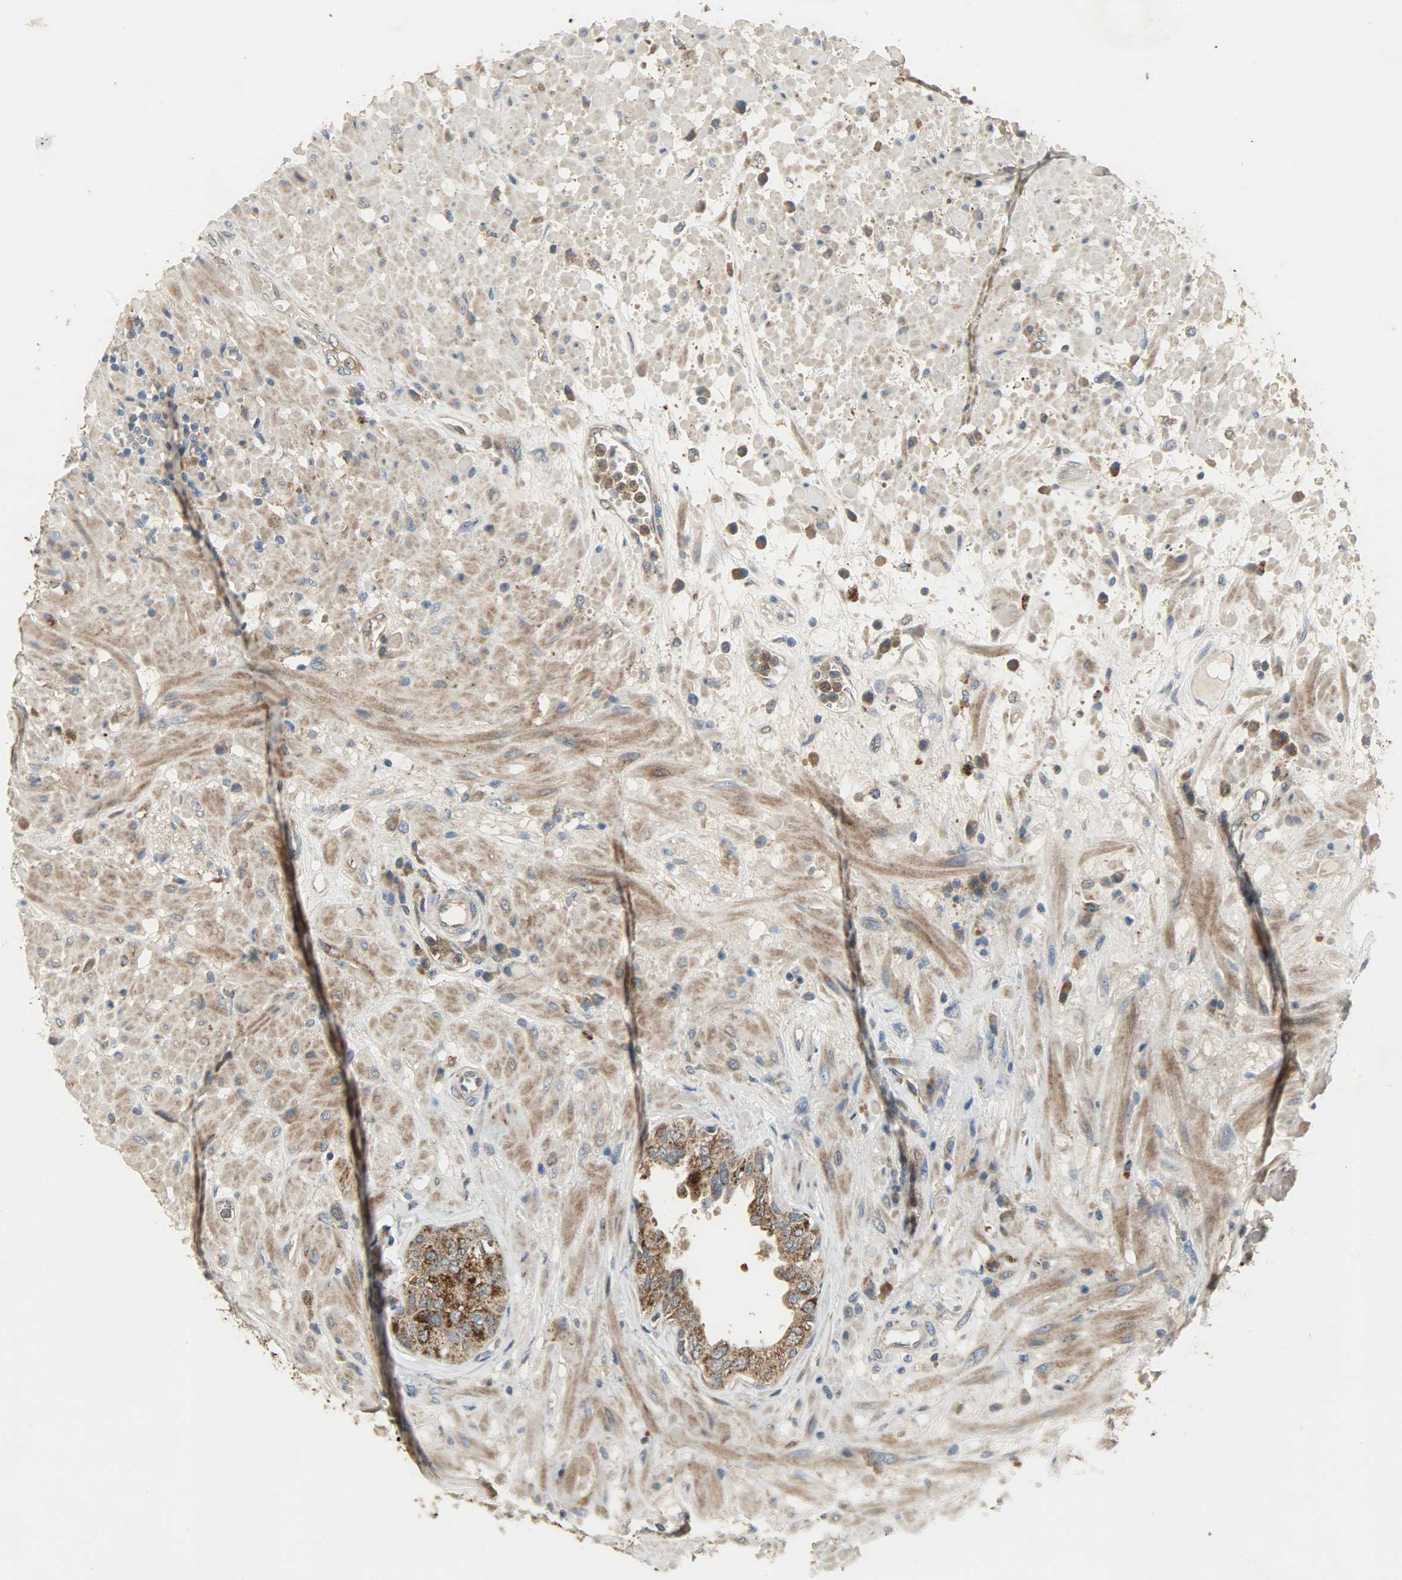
{"staining": {"intensity": "strong", "quantity": ">75%", "location": "cytoplasmic/membranous"}, "tissue": "seminal vesicle", "cell_type": "Glandular cells", "image_type": "normal", "snomed": [{"axis": "morphology", "description": "Normal tissue, NOS"}, {"axis": "topography", "description": "Seminal veicle"}], "caption": "This photomicrograph reveals immunohistochemistry staining of benign human seminal vesicle, with high strong cytoplasmic/membranous staining in approximately >75% of glandular cells.", "gene": "AMT", "patient": {"sex": "male", "age": 61}}